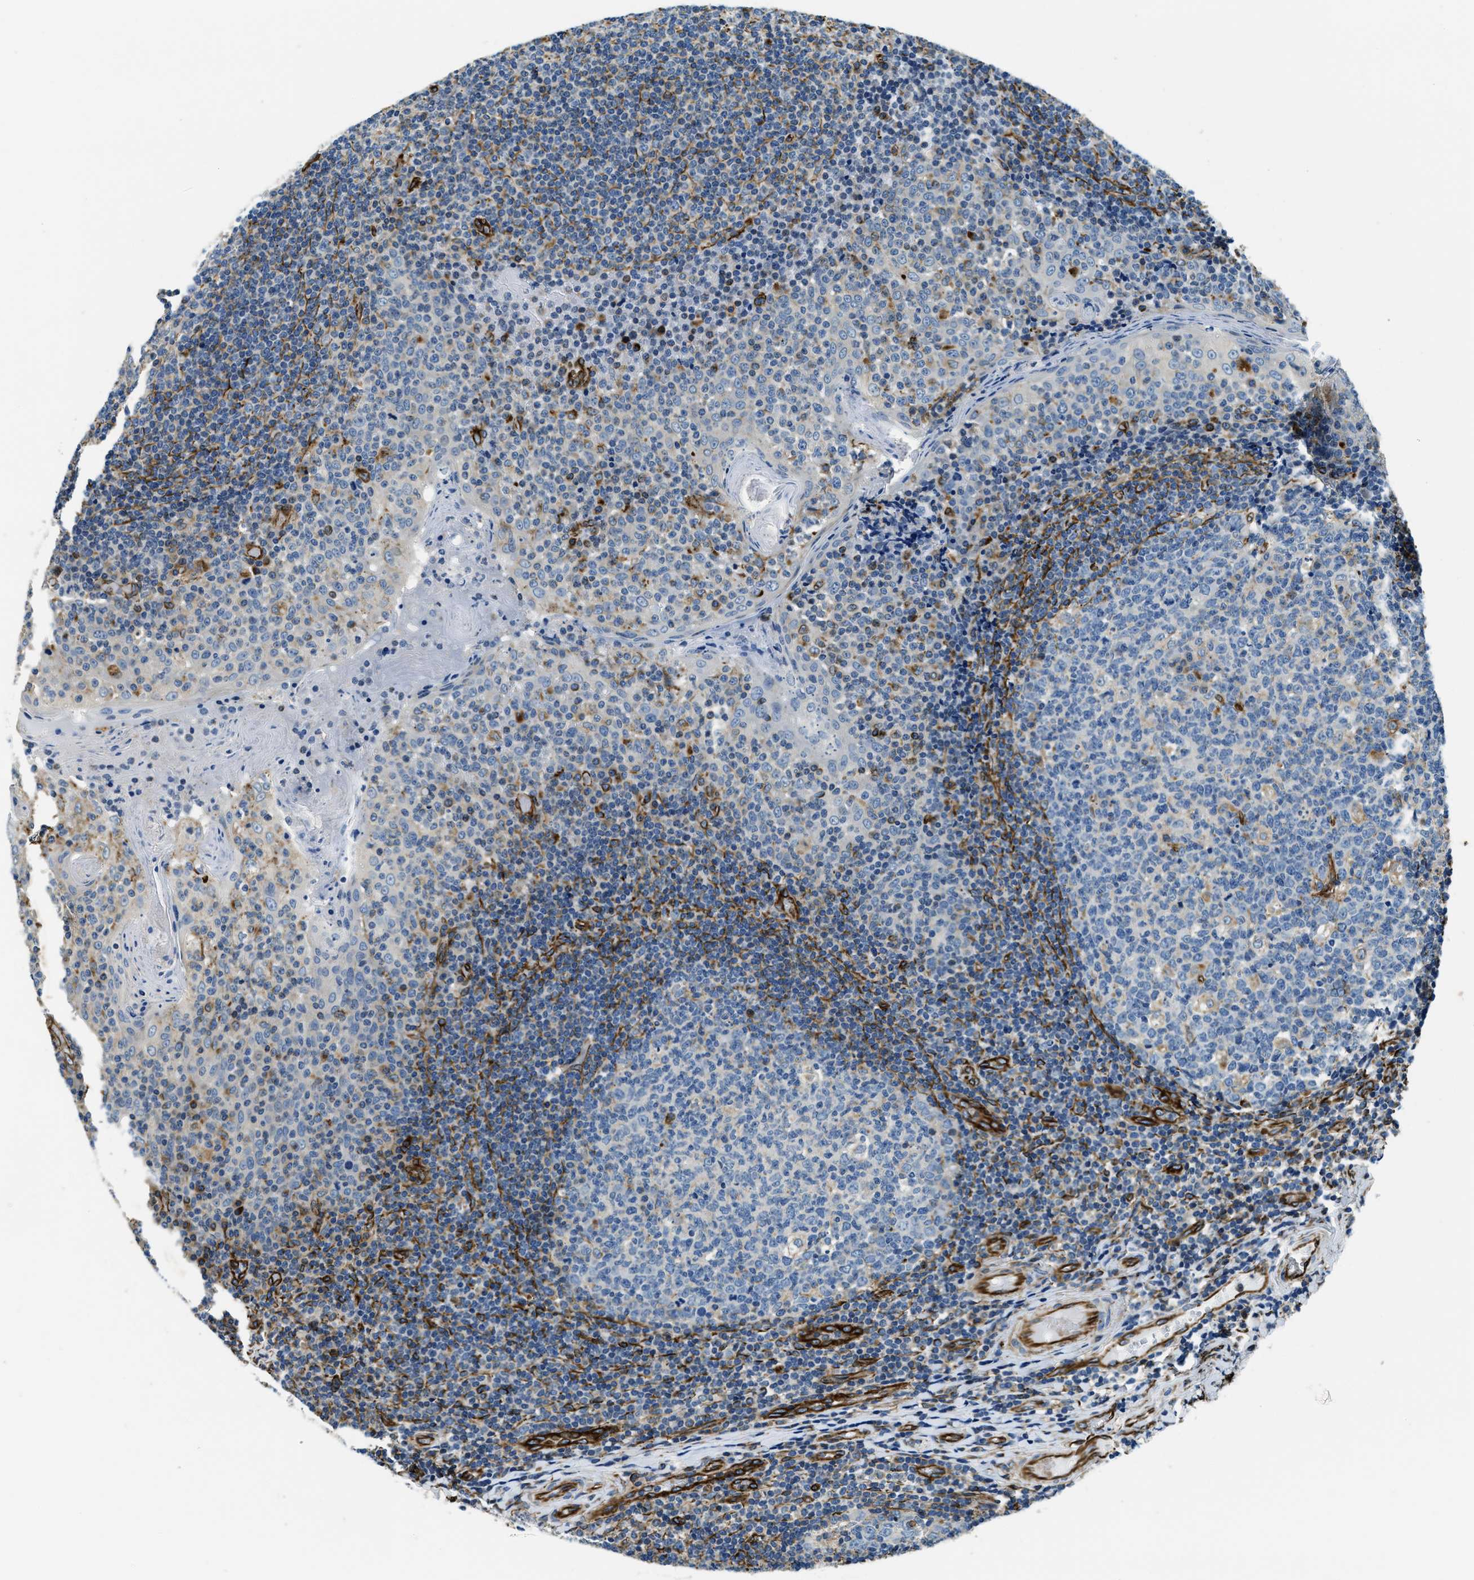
{"staining": {"intensity": "moderate", "quantity": "<25%", "location": "cytoplasmic/membranous"}, "tissue": "tonsil", "cell_type": "Germinal center cells", "image_type": "normal", "snomed": [{"axis": "morphology", "description": "Normal tissue, NOS"}, {"axis": "topography", "description": "Tonsil"}], "caption": "Germinal center cells demonstrate low levels of moderate cytoplasmic/membranous staining in about <25% of cells in benign tonsil. (IHC, brightfield microscopy, high magnification).", "gene": "GNS", "patient": {"sex": "female", "age": 19}}